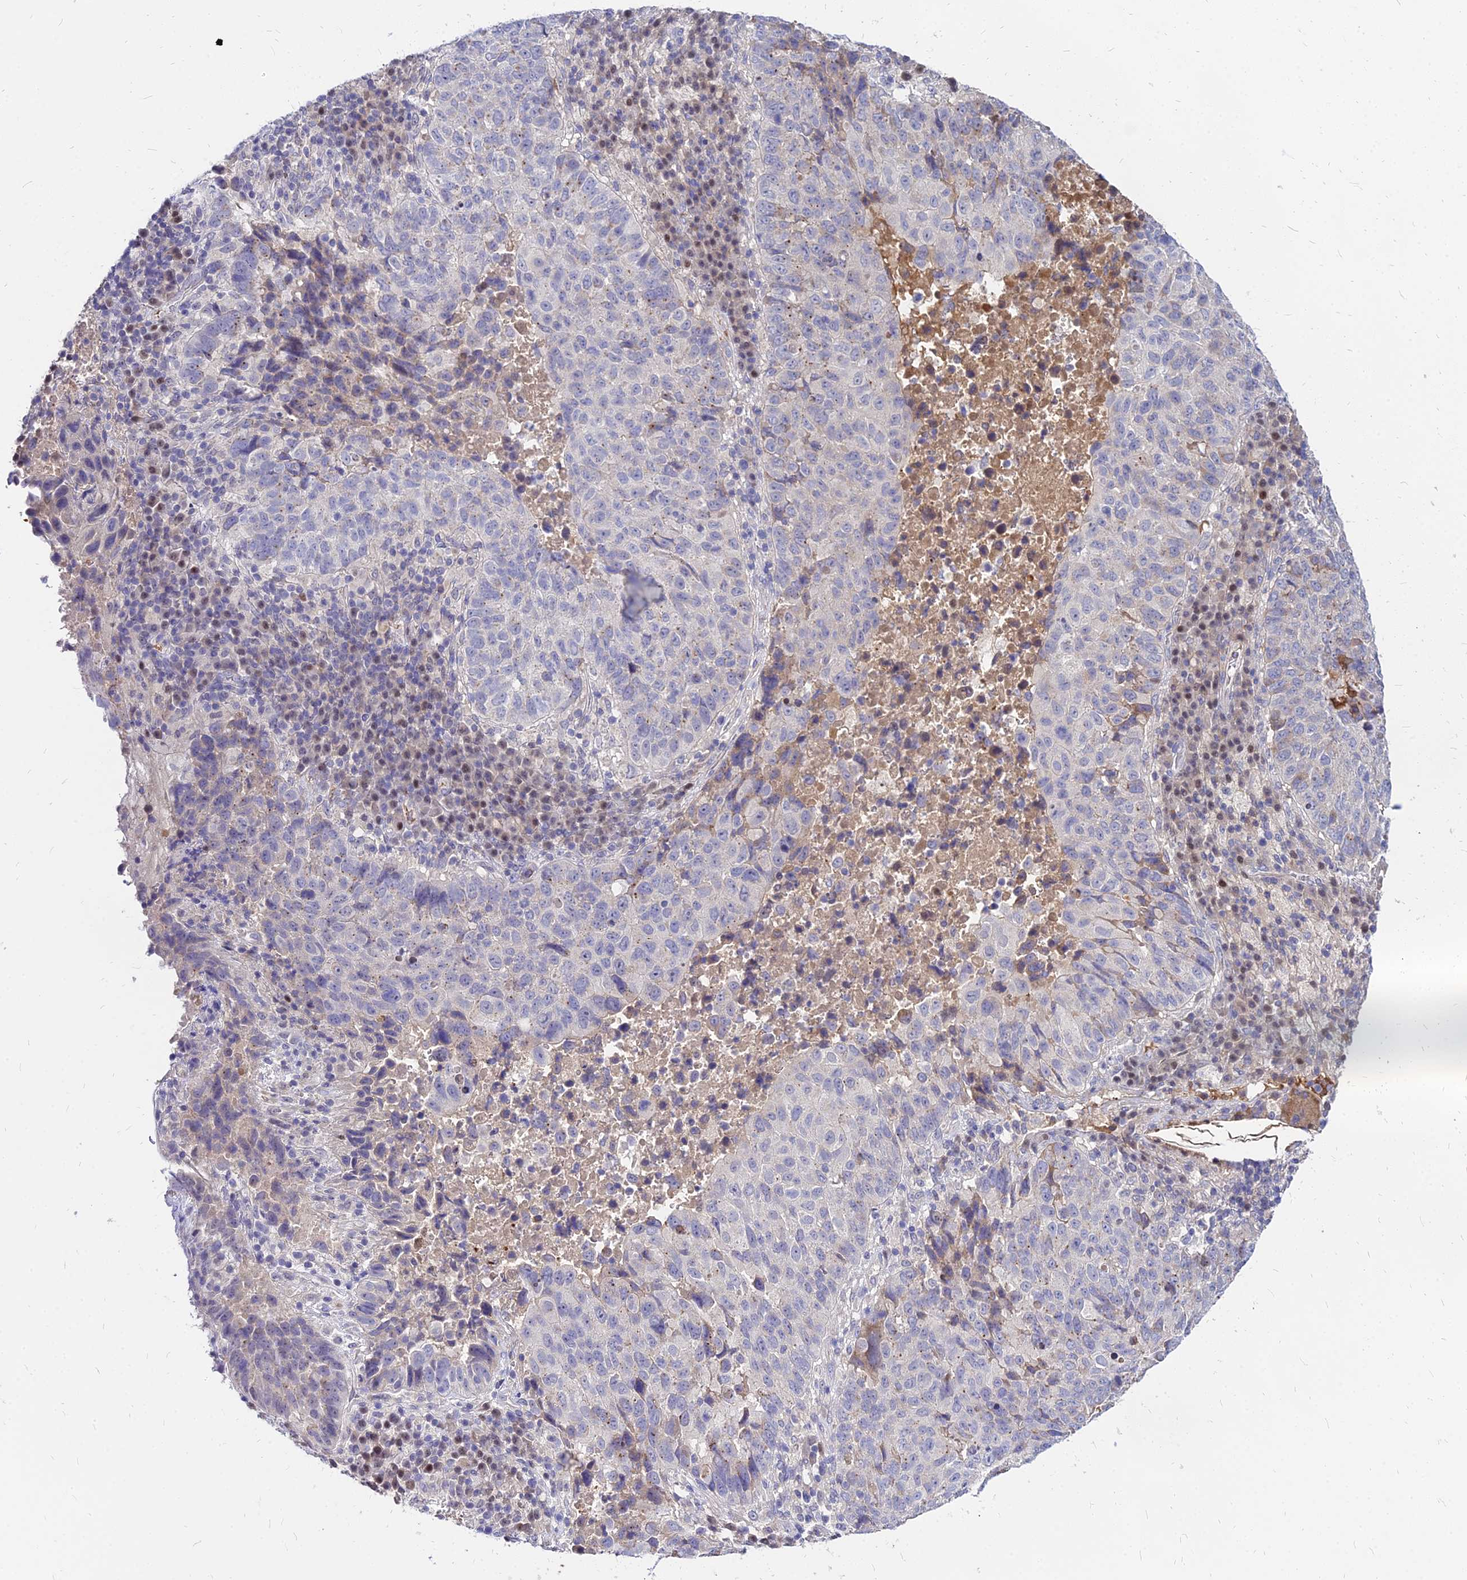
{"staining": {"intensity": "negative", "quantity": "none", "location": "none"}, "tissue": "lung cancer", "cell_type": "Tumor cells", "image_type": "cancer", "snomed": [{"axis": "morphology", "description": "Squamous cell carcinoma, NOS"}, {"axis": "topography", "description": "Lung"}], "caption": "A micrograph of human squamous cell carcinoma (lung) is negative for staining in tumor cells.", "gene": "ACSM6", "patient": {"sex": "male", "age": 73}}